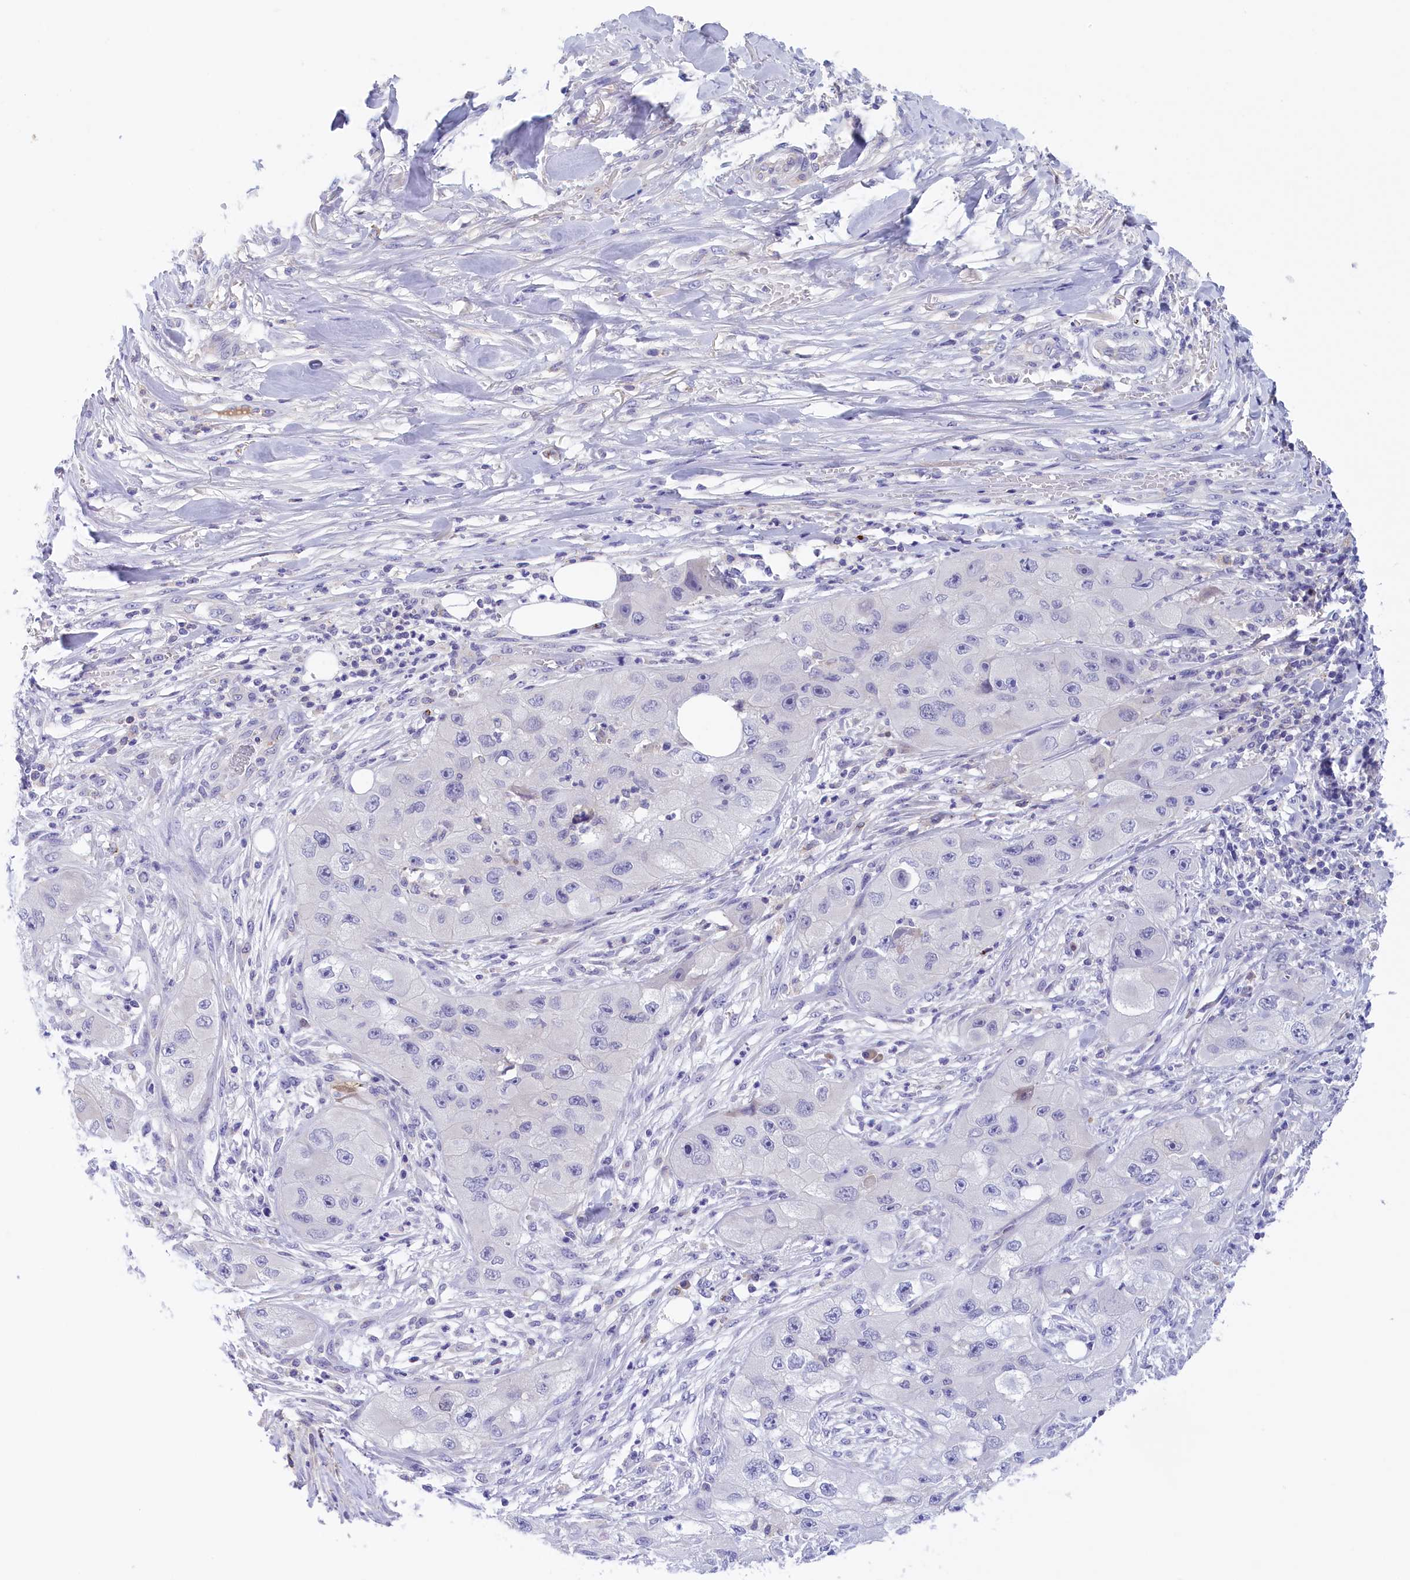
{"staining": {"intensity": "negative", "quantity": "none", "location": "none"}, "tissue": "skin cancer", "cell_type": "Tumor cells", "image_type": "cancer", "snomed": [{"axis": "morphology", "description": "Squamous cell carcinoma, NOS"}, {"axis": "topography", "description": "Skin"}, {"axis": "topography", "description": "Subcutis"}], "caption": "Tumor cells show no significant expression in skin cancer.", "gene": "STYX", "patient": {"sex": "male", "age": 73}}